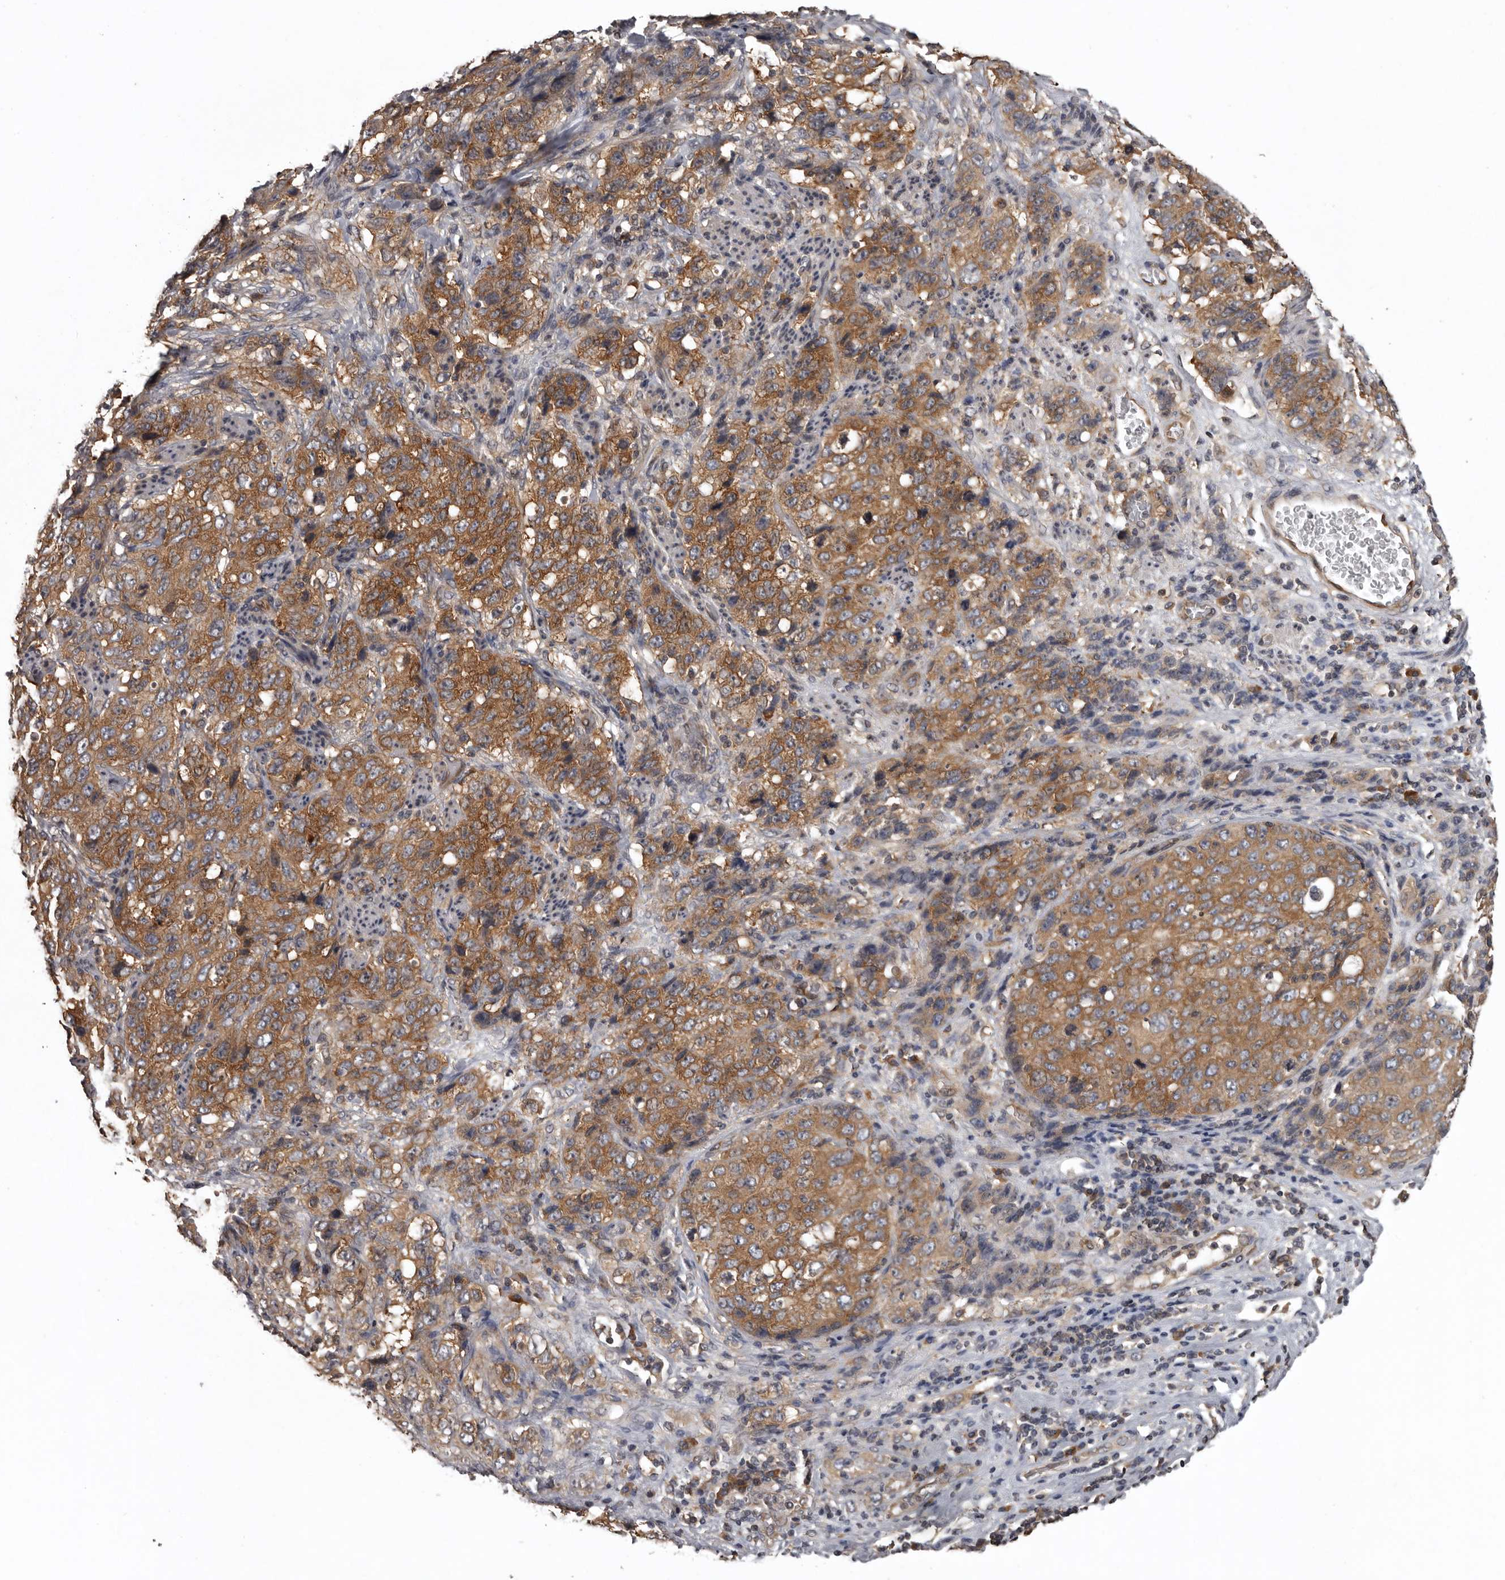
{"staining": {"intensity": "moderate", "quantity": ">75%", "location": "cytoplasmic/membranous"}, "tissue": "stomach cancer", "cell_type": "Tumor cells", "image_type": "cancer", "snomed": [{"axis": "morphology", "description": "Adenocarcinoma, NOS"}, {"axis": "topography", "description": "Stomach"}], "caption": "A brown stain labels moderate cytoplasmic/membranous positivity of a protein in stomach adenocarcinoma tumor cells.", "gene": "DARS1", "patient": {"sex": "male", "age": 48}}